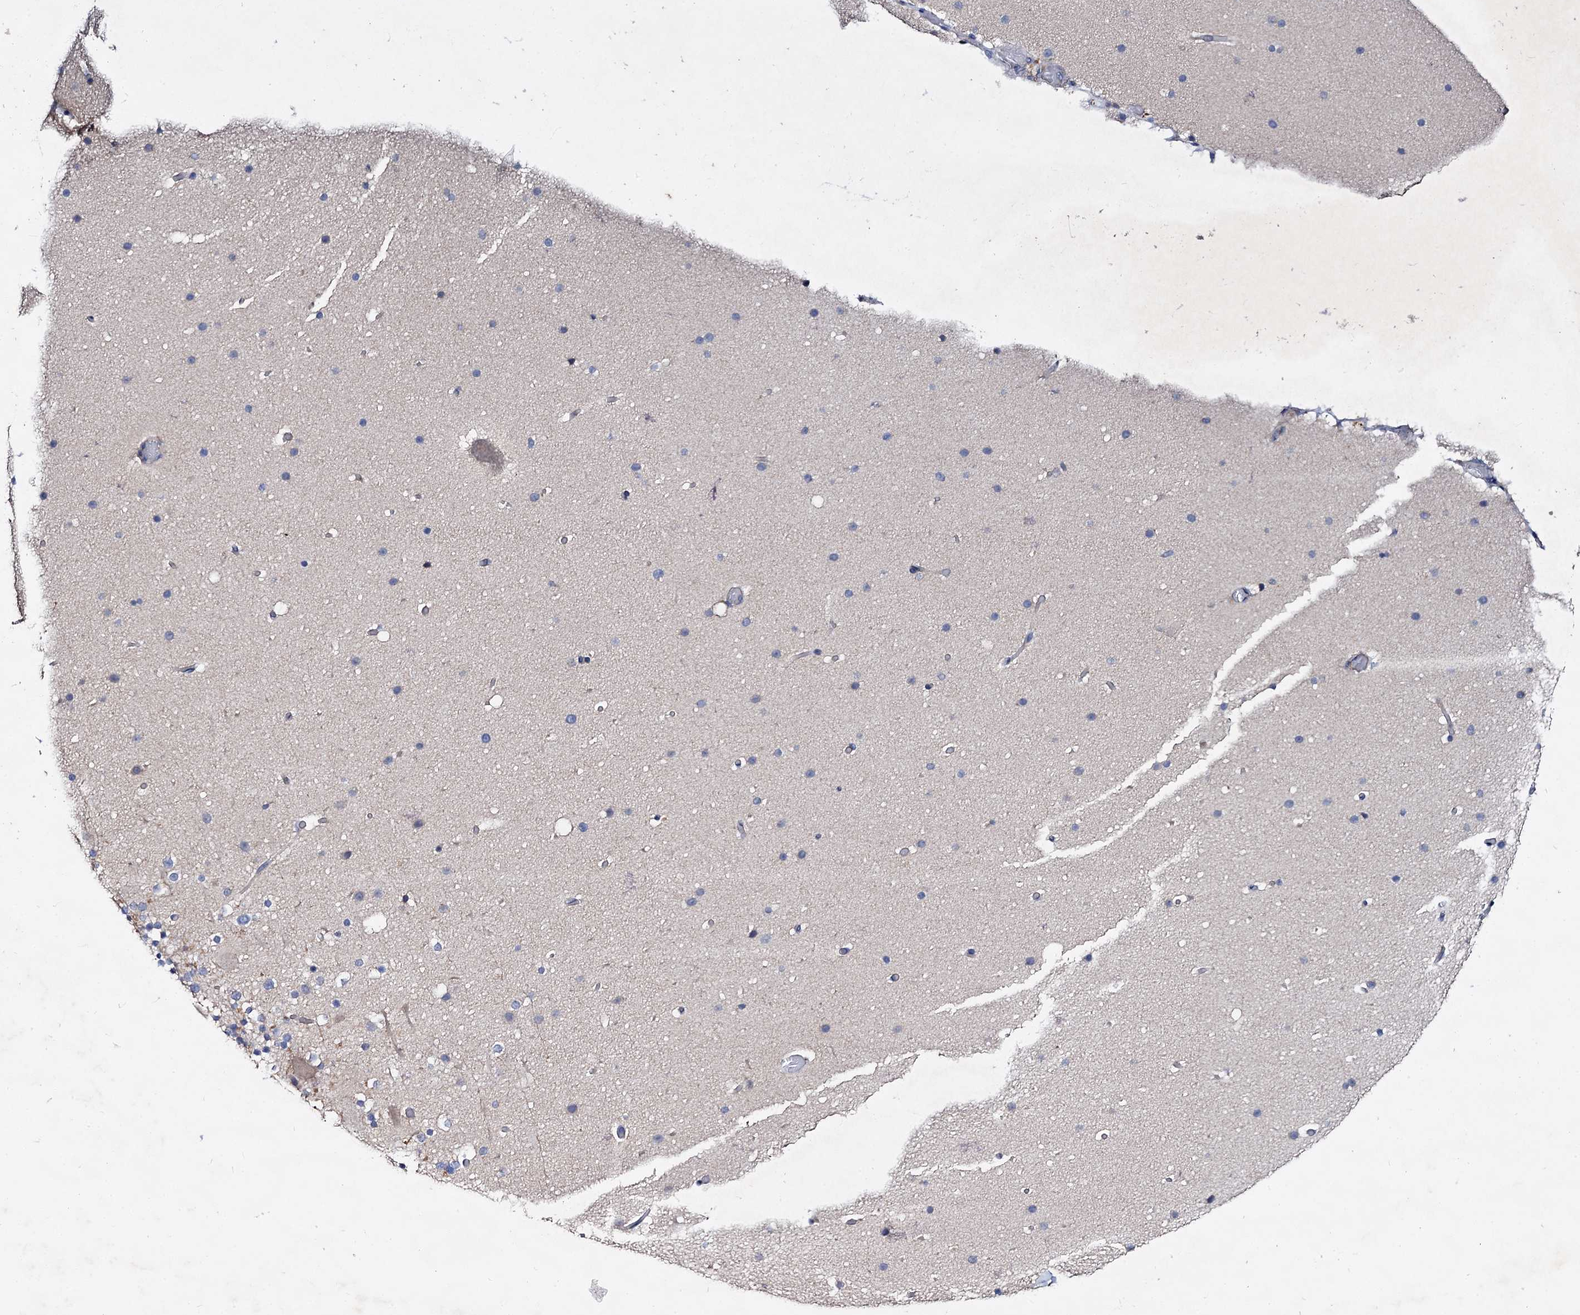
{"staining": {"intensity": "negative", "quantity": "none", "location": "none"}, "tissue": "cerebellum", "cell_type": "Cells in granular layer", "image_type": "normal", "snomed": [{"axis": "morphology", "description": "Normal tissue, NOS"}, {"axis": "topography", "description": "Cerebellum"}], "caption": "This micrograph is of normal cerebellum stained with immunohistochemistry (IHC) to label a protein in brown with the nuclei are counter-stained blue. There is no staining in cells in granular layer. (Stains: DAB immunohistochemistry (IHC) with hematoxylin counter stain, Microscopy: brightfield microscopy at high magnification).", "gene": "HVCN1", "patient": {"sex": "male", "age": 57}}